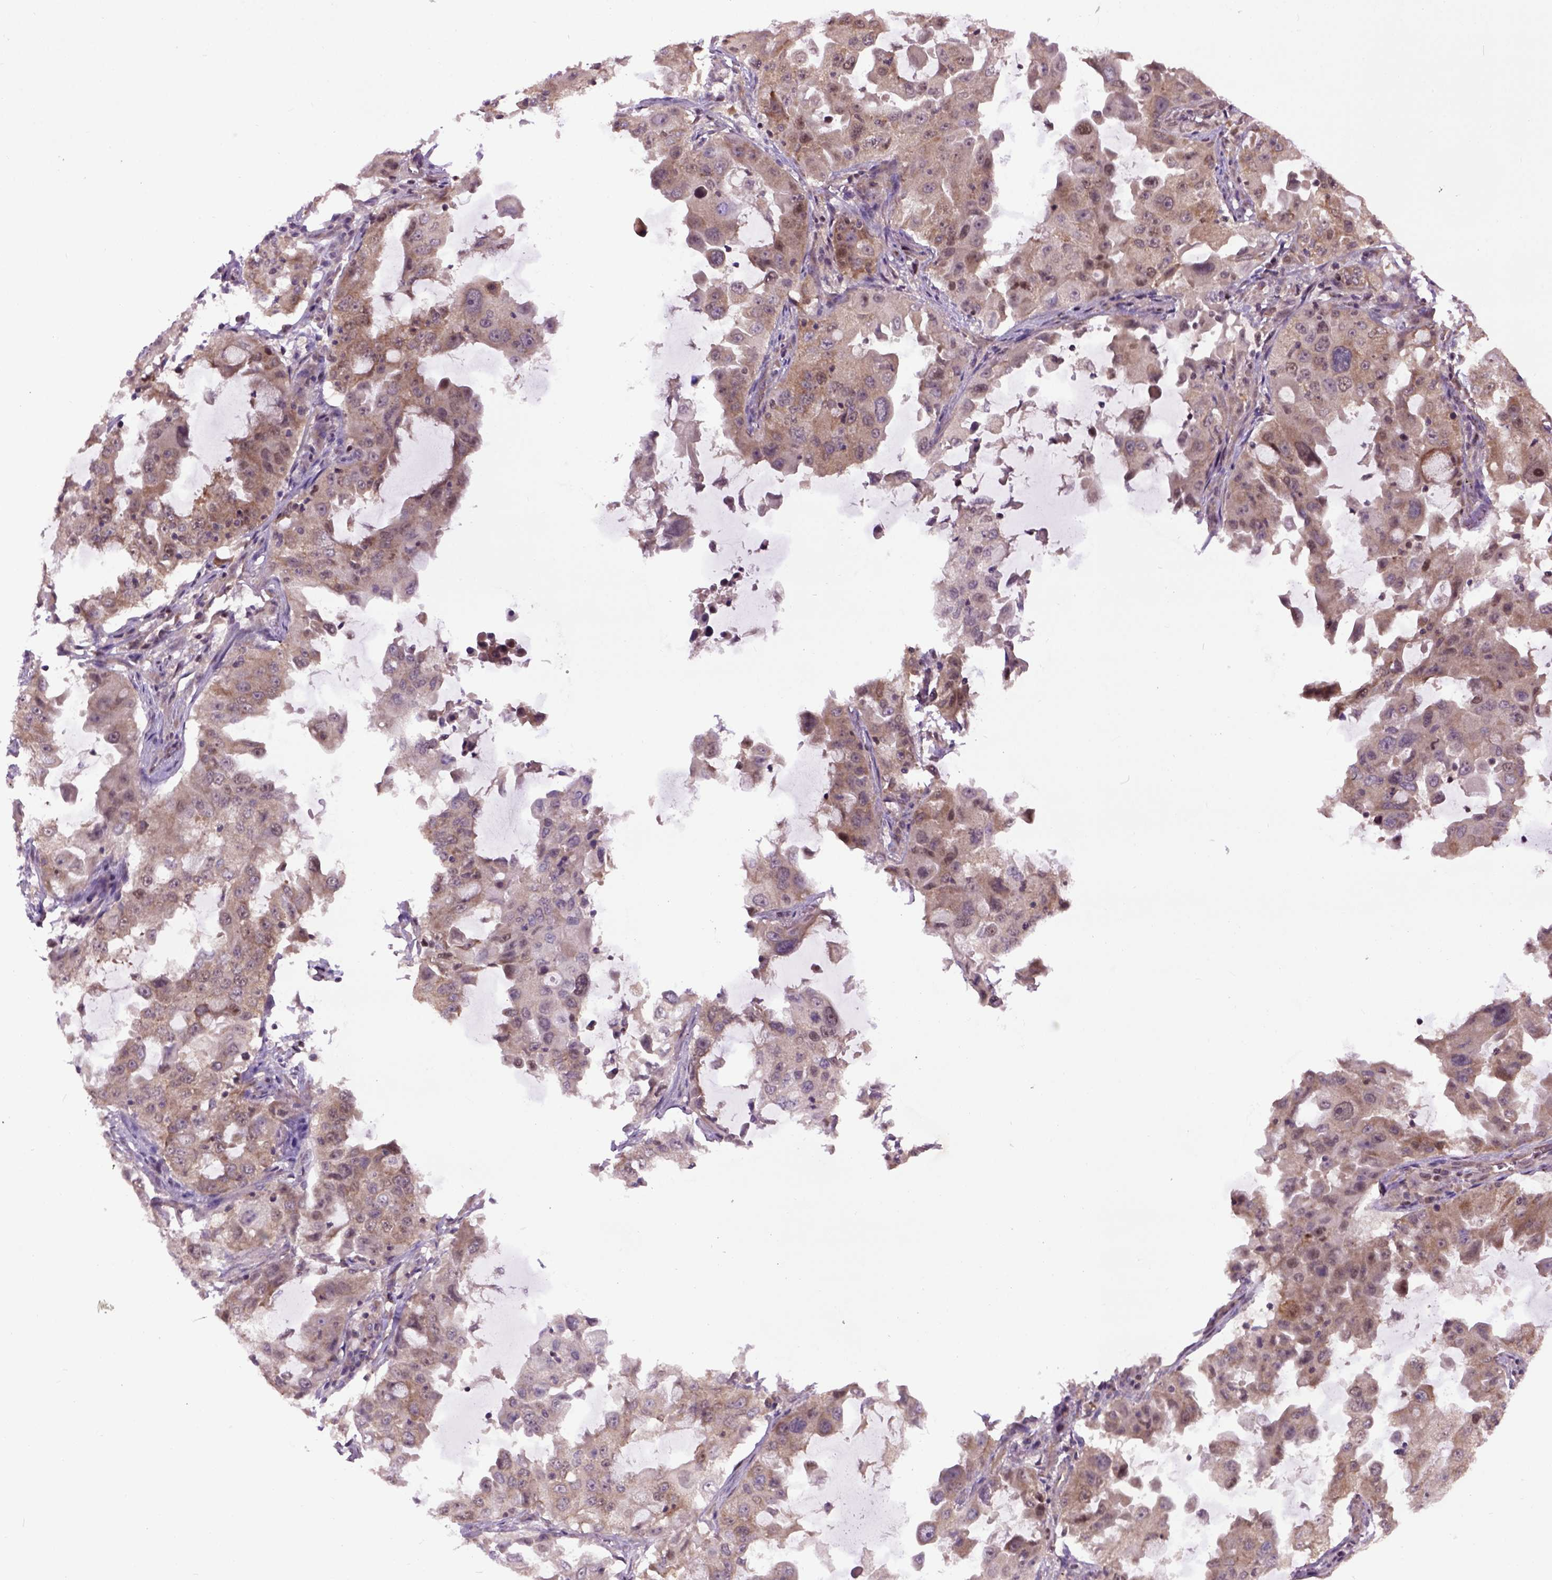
{"staining": {"intensity": "moderate", "quantity": ">75%", "location": "cytoplasmic/membranous"}, "tissue": "lung cancer", "cell_type": "Tumor cells", "image_type": "cancer", "snomed": [{"axis": "morphology", "description": "Adenocarcinoma, NOS"}, {"axis": "topography", "description": "Lung"}], "caption": "Immunohistochemistry photomicrograph of neoplastic tissue: human adenocarcinoma (lung) stained using immunohistochemistry exhibits medium levels of moderate protein expression localized specifically in the cytoplasmic/membranous of tumor cells, appearing as a cytoplasmic/membranous brown color.", "gene": "WDR48", "patient": {"sex": "female", "age": 61}}